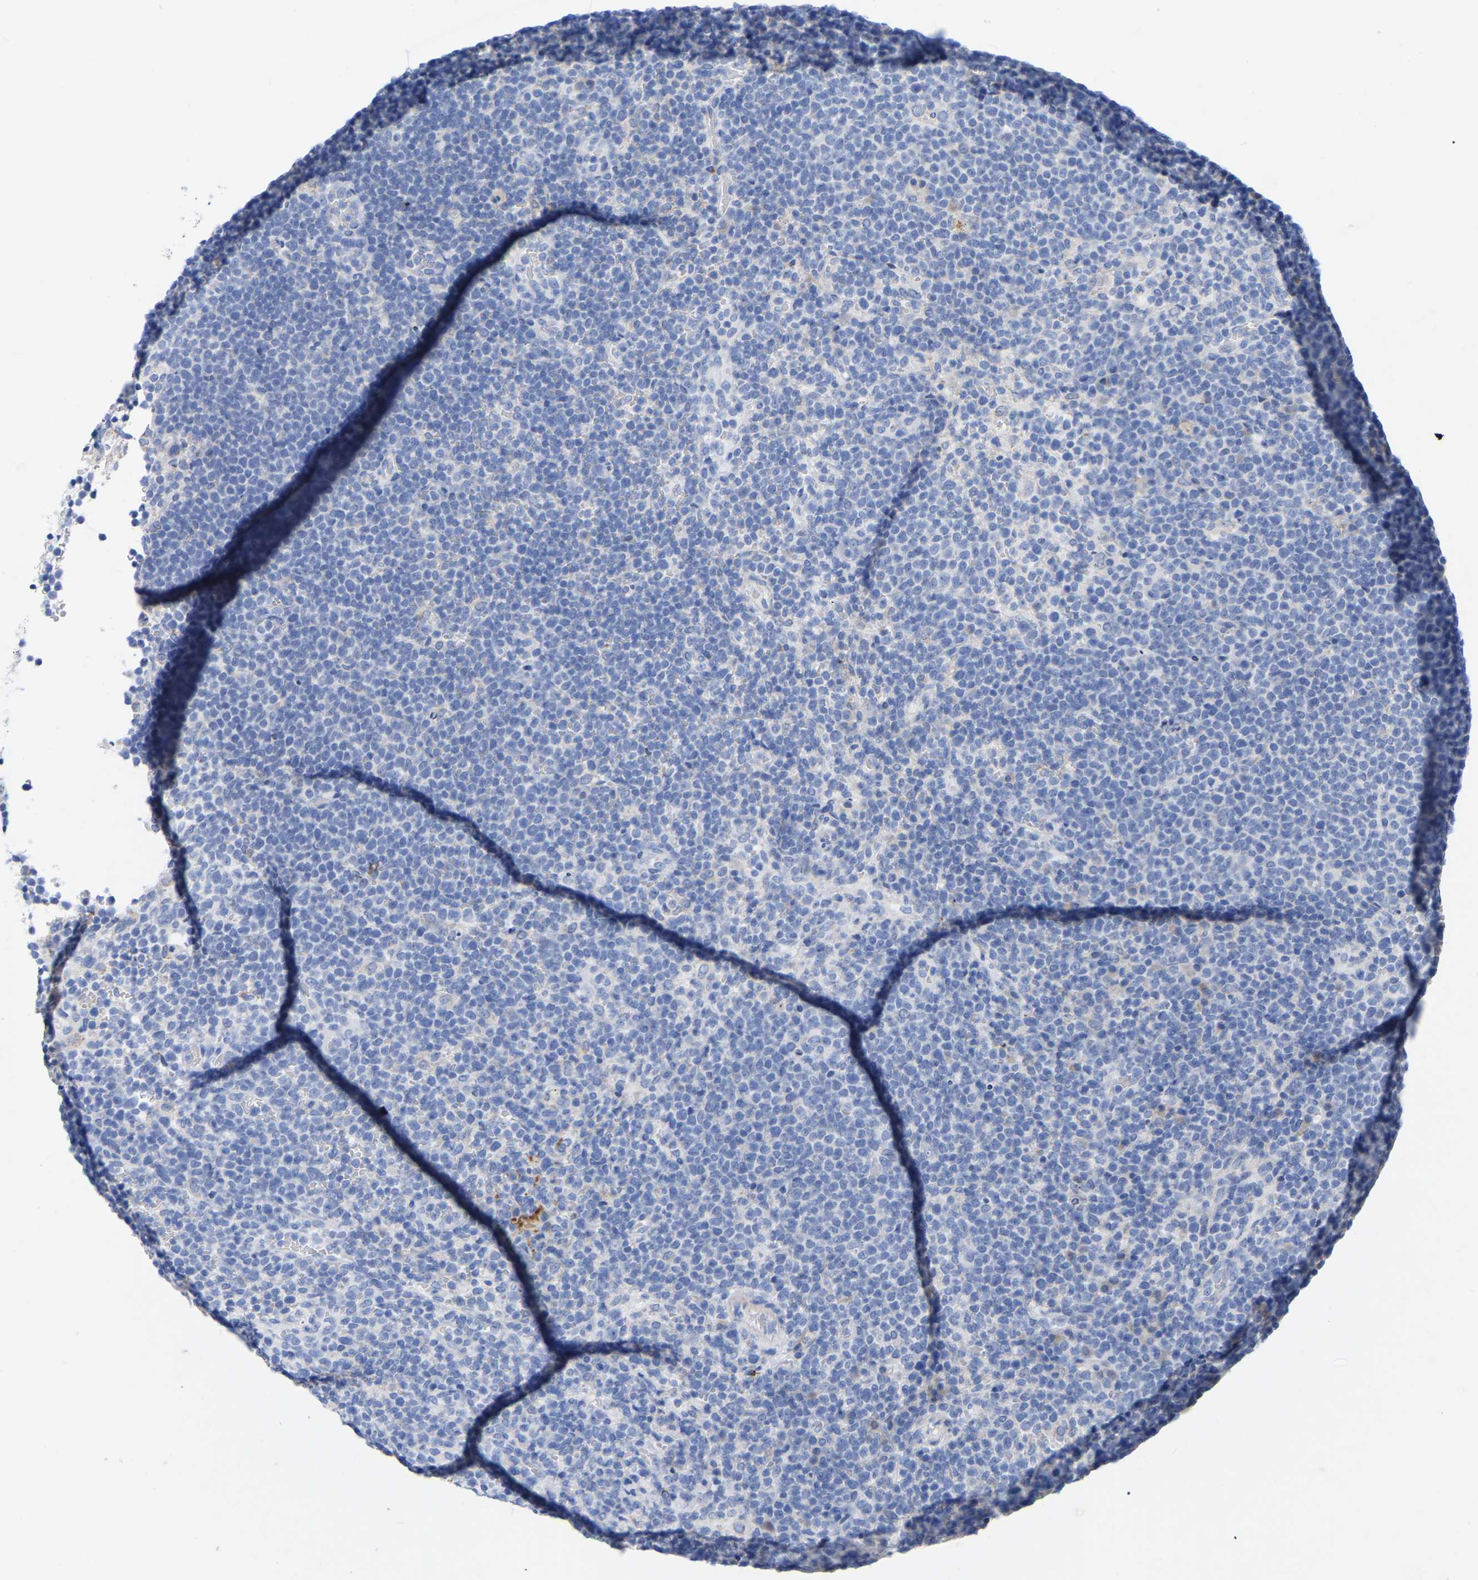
{"staining": {"intensity": "negative", "quantity": "none", "location": "none"}, "tissue": "lymphoma", "cell_type": "Tumor cells", "image_type": "cancer", "snomed": [{"axis": "morphology", "description": "Malignant lymphoma, non-Hodgkin's type, High grade"}, {"axis": "topography", "description": "Lymph node"}], "caption": "Immunohistochemical staining of human lymphoma demonstrates no significant positivity in tumor cells. The staining was performed using DAB (3,3'-diaminobenzidine) to visualize the protein expression in brown, while the nuclei were stained in blue with hematoxylin (Magnification: 20x).", "gene": "STRIP2", "patient": {"sex": "male", "age": 61}}